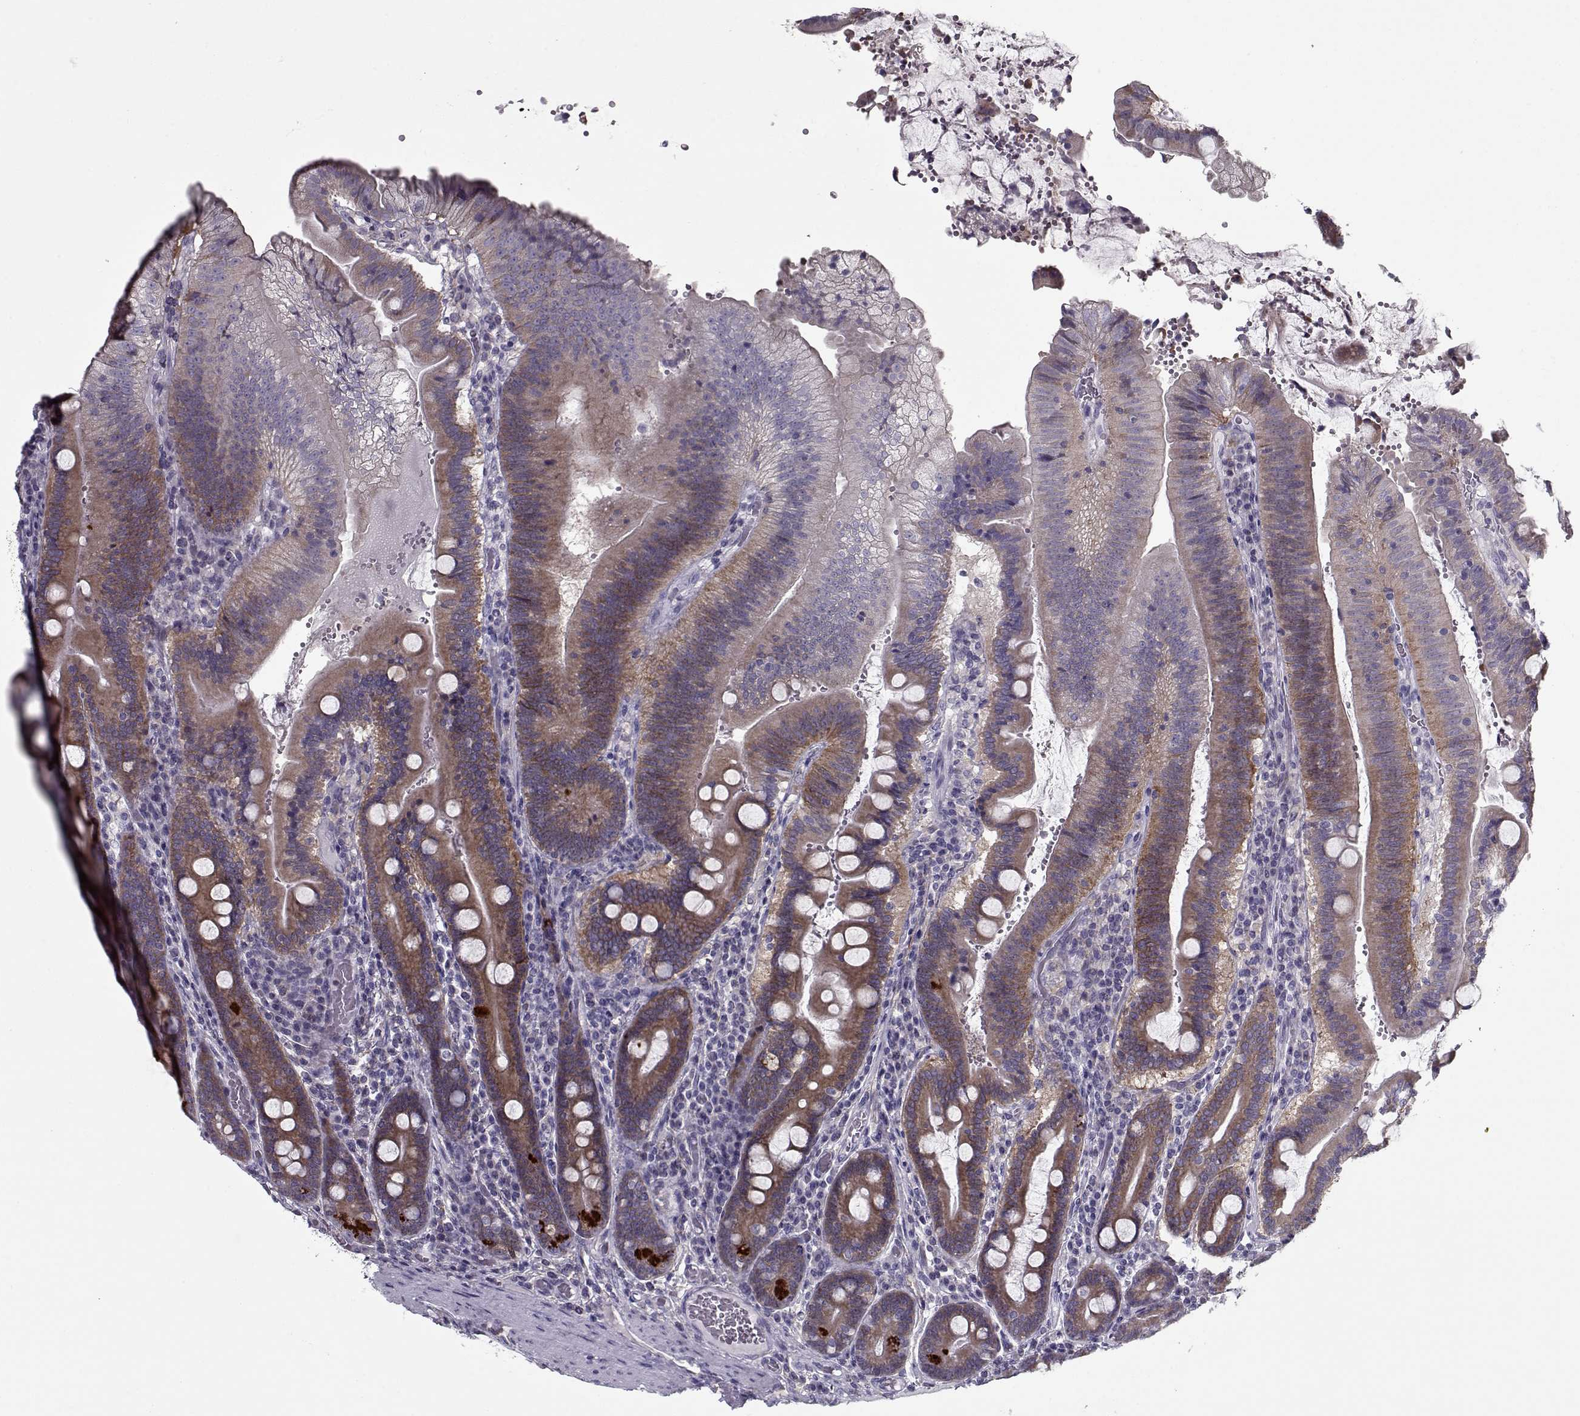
{"staining": {"intensity": "moderate", "quantity": ">75%", "location": "cytoplasmic/membranous"}, "tissue": "duodenum", "cell_type": "Glandular cells", "image_type": "normal", "snomed": [{"axis": "morphology", "description": "Normal tissue, NOS"}, {"axis": "topography", "description": "Duodenum"}], "caption": "Benign duodenum was stained to show a protein in brown. There is medium levels of moderate cytoplasmic/membranous staining in about >75% of glandular cells. (Stains: DAB (3,3'-diaminobenzidine) in brown, nuclei in blue, Microscopy: brightfield microscopy at high magnification).", "gene": "PP2D1", "patient": {"sex": "female", "age": 62}}